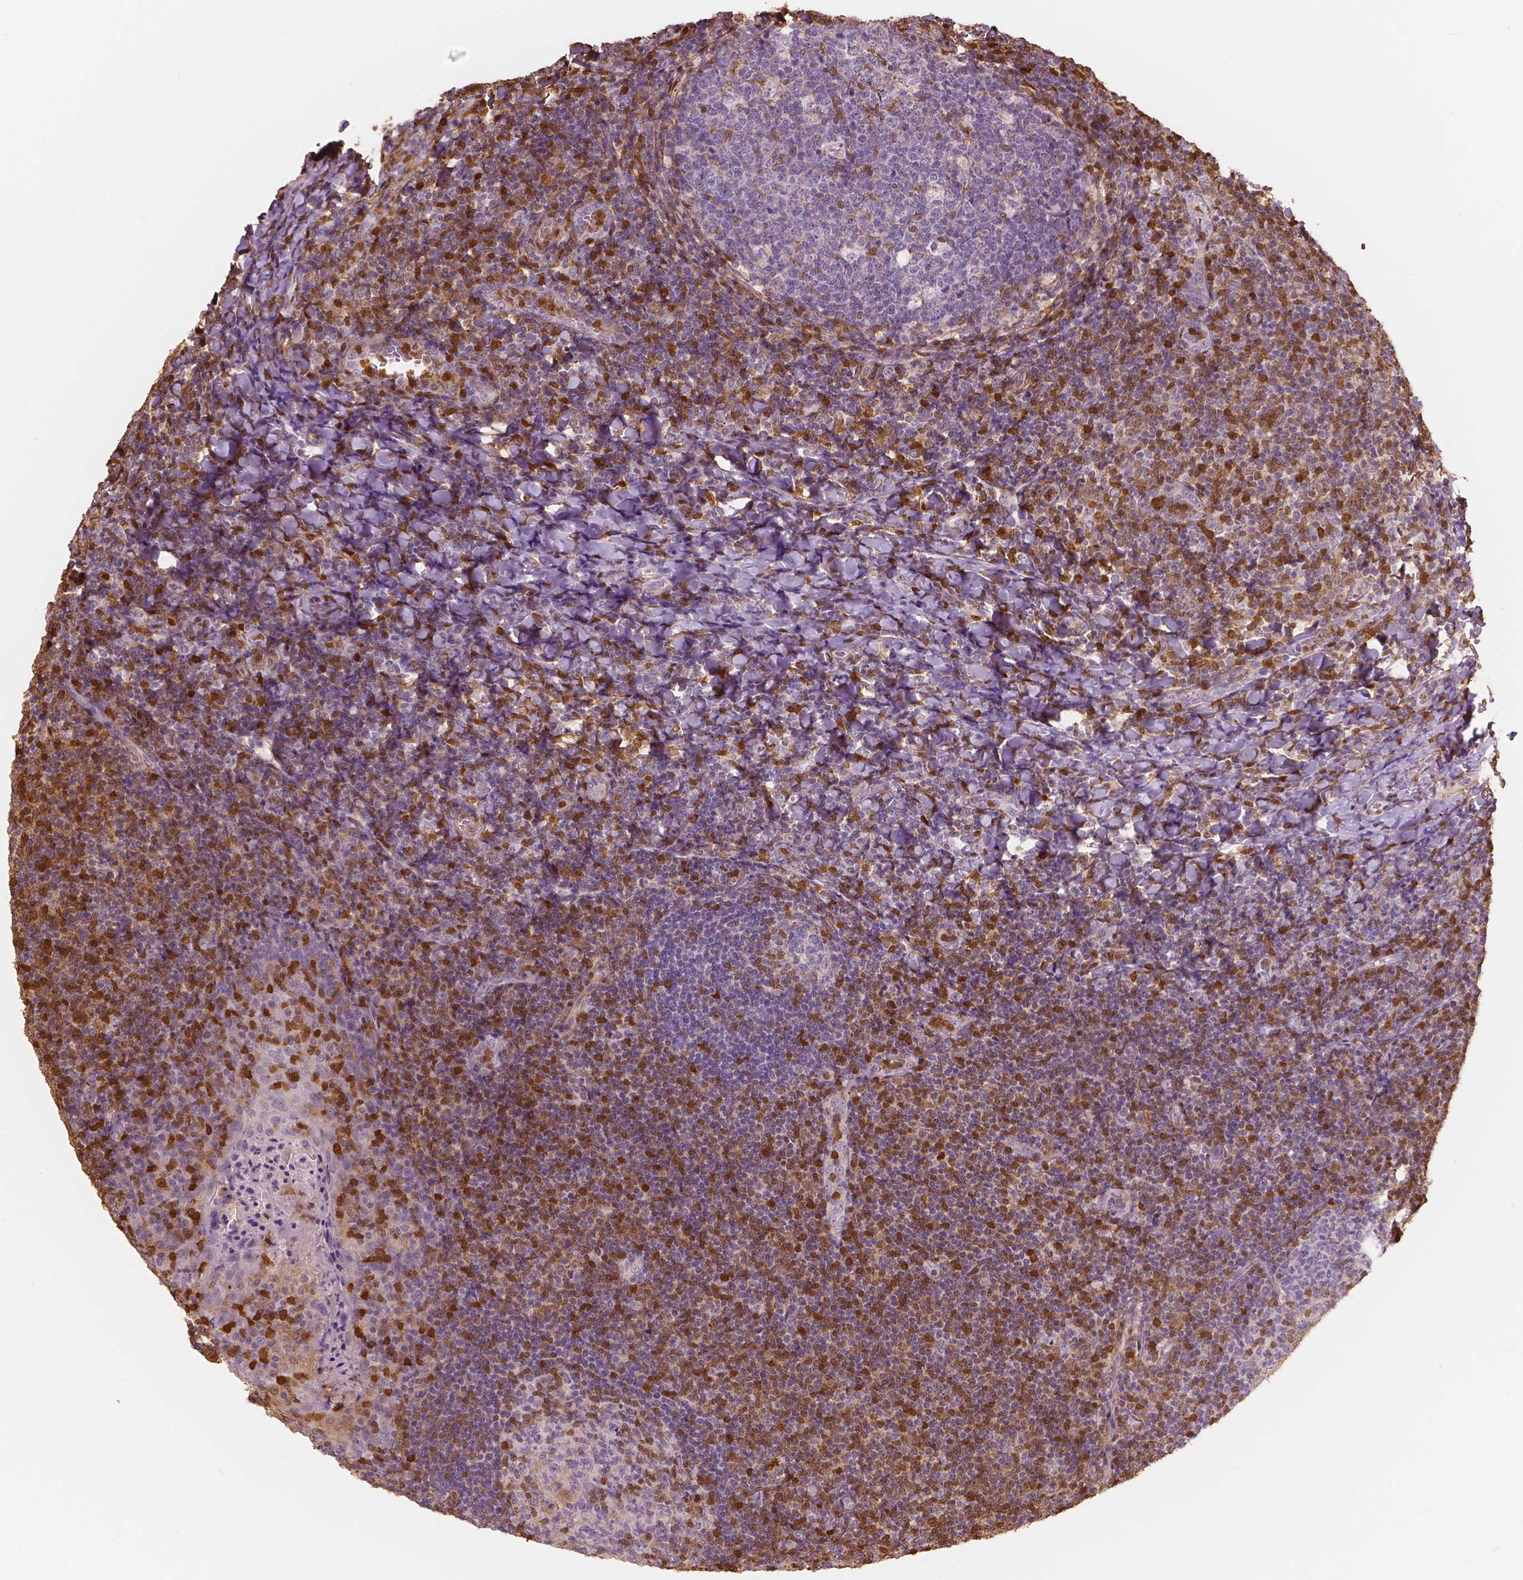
{"staining": {"intensity": "moderate", "quantity": "<25%", "location": "cytoplasmic/membranous"}, "tissue": "tonsil", "cell_type": "Germinal center cells", "image_type": "normal", "snomed": [{"axis": "morphology", "description": "Normal tissue, NOS"}, {"axis": "topography", "description": "Tonsil"}], "caption": "Moderate cytoplasmic/membranous expression for a protein is appreciated in approximately <25% of germinal center cells of normal tonsil using immunohistochemistry (IHC).", "gene": "S100A4", "patient": {"sex": "male", "age": 17}}